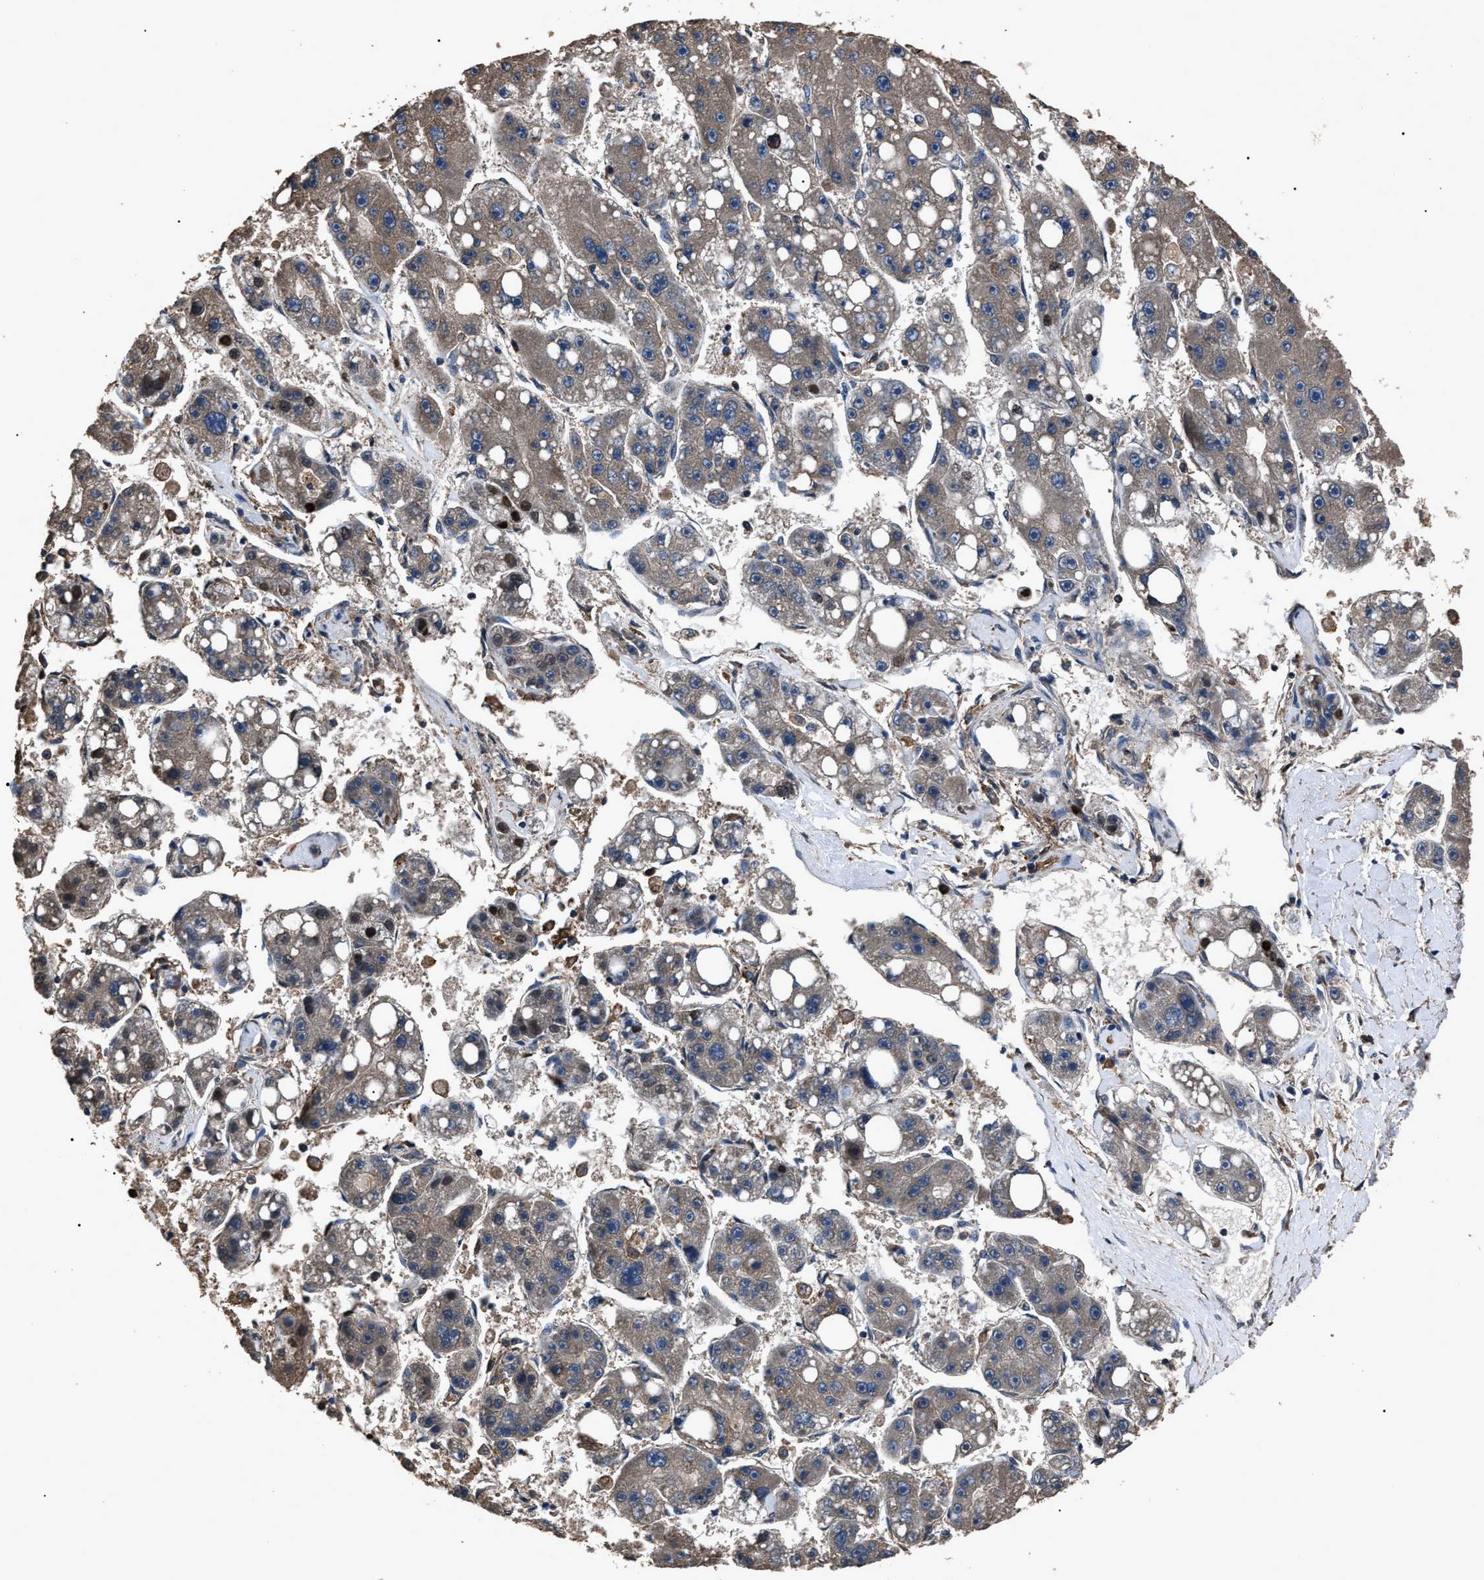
{"staining": {"intensity": "weak", "quantity": ">75%", "location": "cytoplasmic/membranous"}, "tissue": "liver cancer", "cell_type": "Tumor cells", "image_type": "cancer", "snomed": [{"axis": "morphology", "description": "Carcinoma, Hepatocellular, NOS"}, {"axis": "topography", "description": "Liver"}], "caption": "Immunohistochemical staining of human liver hepatocellular carcinoma displays low levels of weak cytoplasmic/membranous protein expression in approximately >75% of tumor cells.", "gene": "RNF216", "patient": {"sex": "female", "age": 61}}